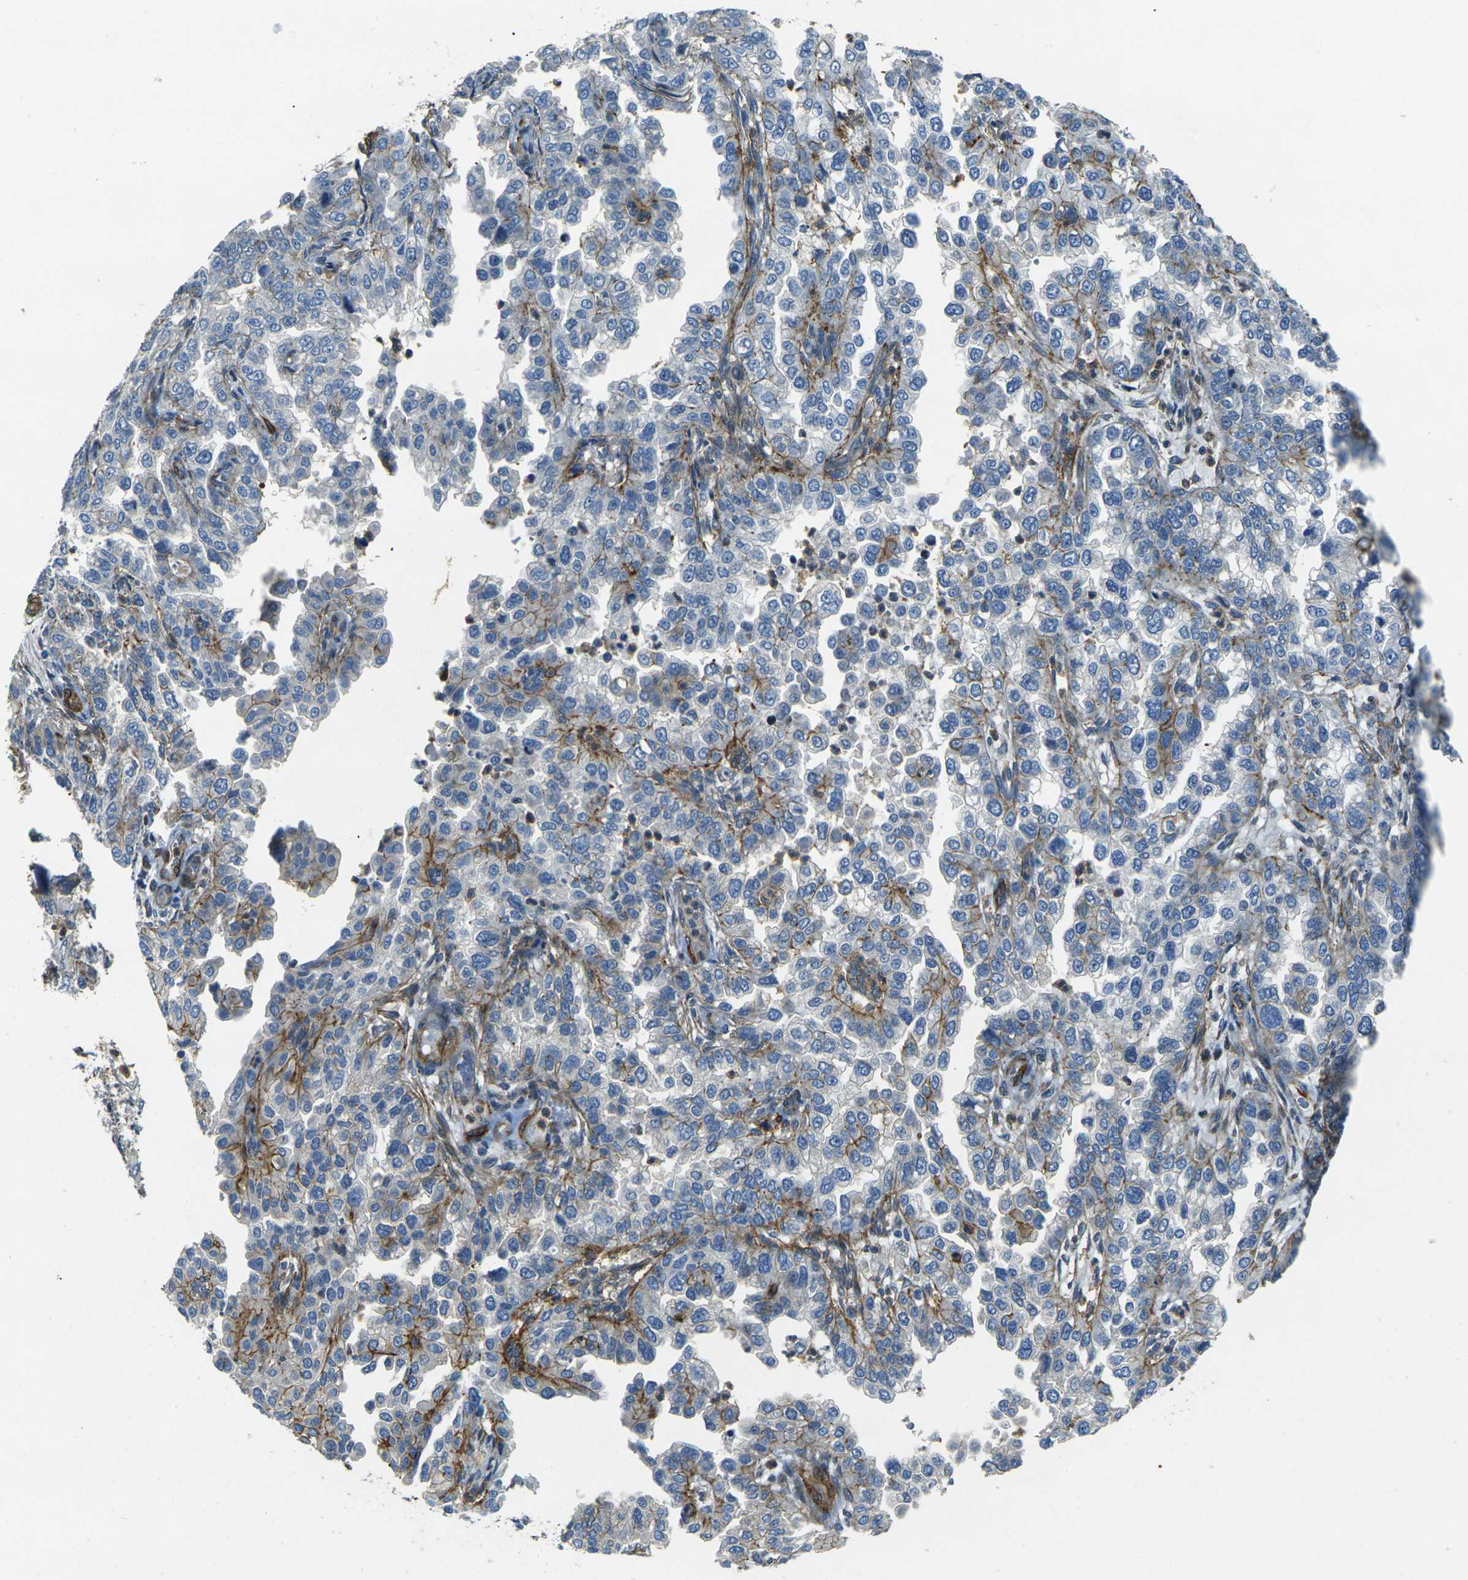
{"staining": {"intensity": "moderate", "quantity": "<25%", "location": "cytoplasmic/membranous"}, "tissue": "endometrial cancer", "cell_type": "Tumor cells", "image_type": "cancer", "snomed": [{"axis": "morphology", "description": "Adenocarcinoma, NOS"}, {"axis": "topography", "description": "Endometrium"}], "caption": "The image exhibits immunohistochemical staining of endometrial cancer (adenocarcinoma). There is moderate cytoplasmic/membranous staining is present in about <25% of tumor cells.", "gene": "EPHA7", "patient": {"sex": "female", "age": 85}}